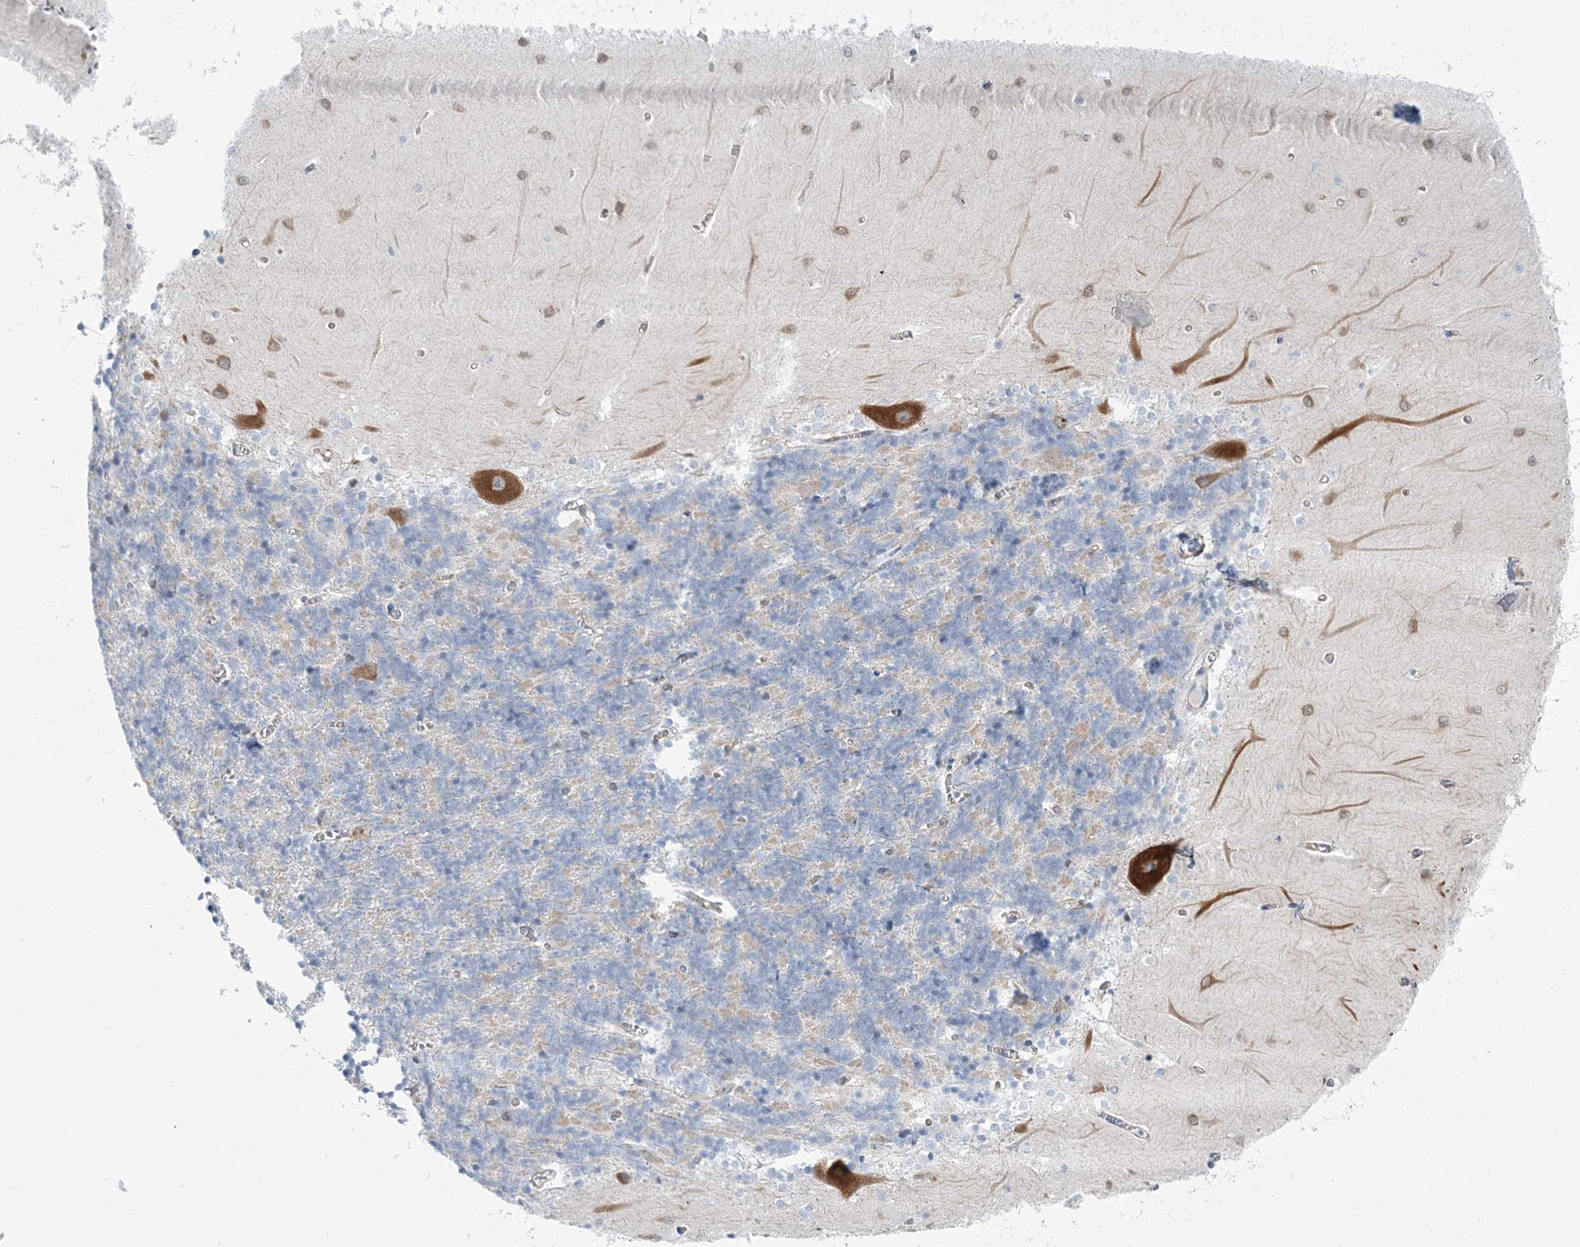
{"staining": {"intensity": "weak", "quantity": "25%-75%", "location": "cytoplasmic/membranous"}, "tissue": "cerebellum", "cell_type": "Cells in granular layer", "image_type": "normal", "snomed": [{"axis": "morphology", "description": "Normal tissue, NOS"}, {"axis": "topography", "description": "Cerebellum"}], "caption": "Human cerebellum stained with a brown dye shows weak cytoplasmic/membranous positive positivity in about 25%-75% of cells in granular layer.", "gene": "RAB11FIP5", "patient": {"sex": "male", "age": 37}}